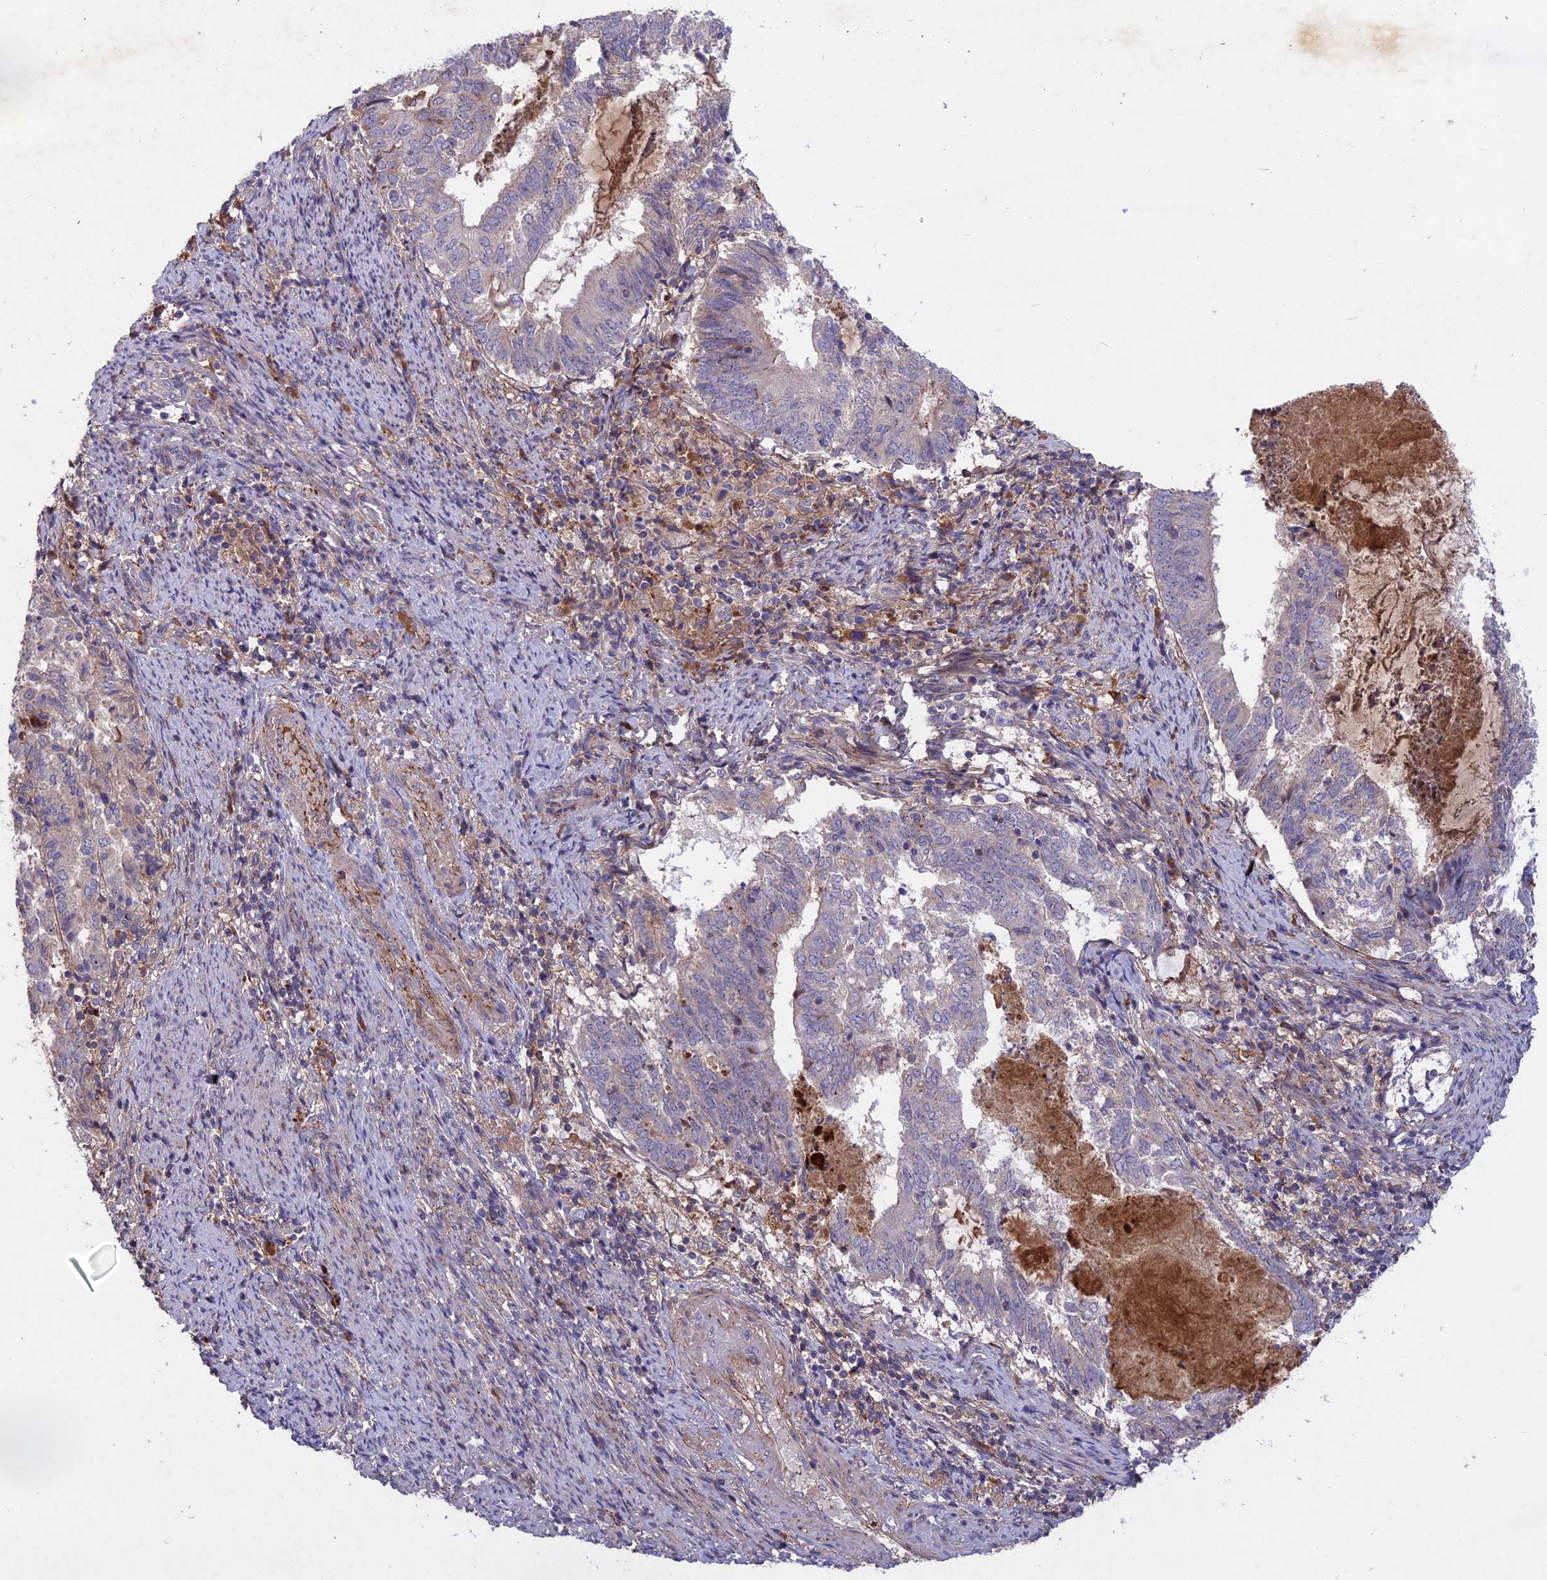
{"staining": {"intensity": "negative", "quantity": "none", "location": "none"}, "tissue": "endometrial cancer", "cell_type": "Tumor cells", "image_type": "cancer", "snomed": [{"axis": "morphology", "description": "Adenocarcinoma, NOS"}, {"axis": "topography", "description": "Endometrium"}], "caption": "Tumor cells show no significant staining in endometrial adenocarcinoma.", "gene": "ADO", "patient": {"sex": "female", "age": 80}}